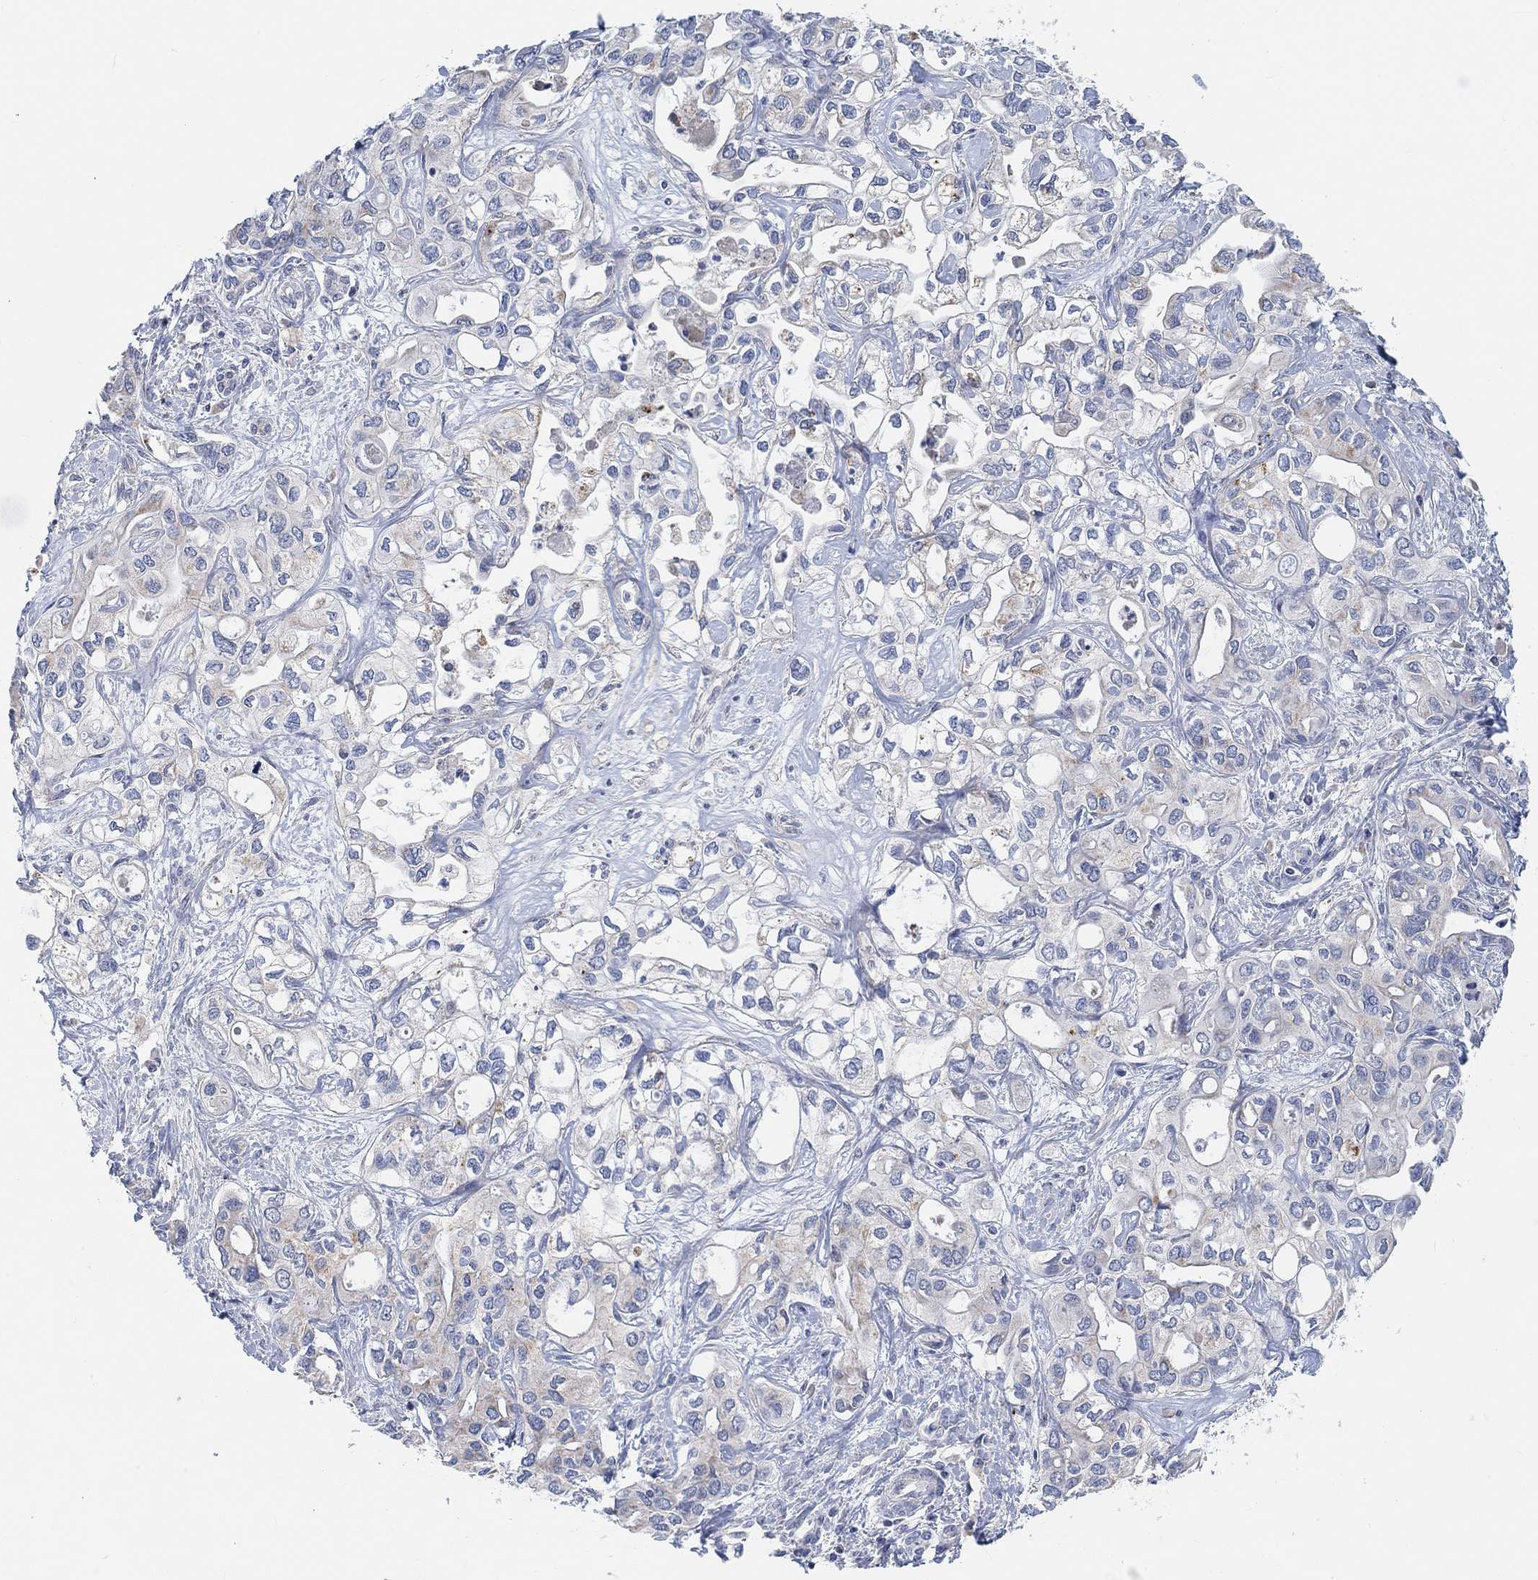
{"staining": {"intensity": "weak", "quantity": "<25%", "location": "cytoplasmic/membranous"}, "tissue": "liver cancer", "cell_type": "Tumor cells", "image_type": "cancer", "snomed": [{"axis": "morphology", "description": "Cholangiocarcinoma"}, {"axis": "topography", "description": "Liver"}], "caption": "Liver cancer stained for a protein using immunohistochemistry (IHC) displays no expression tumor cells.", "gene": "HCRTR1", "patient": {"sex": "female", "age": 64}}